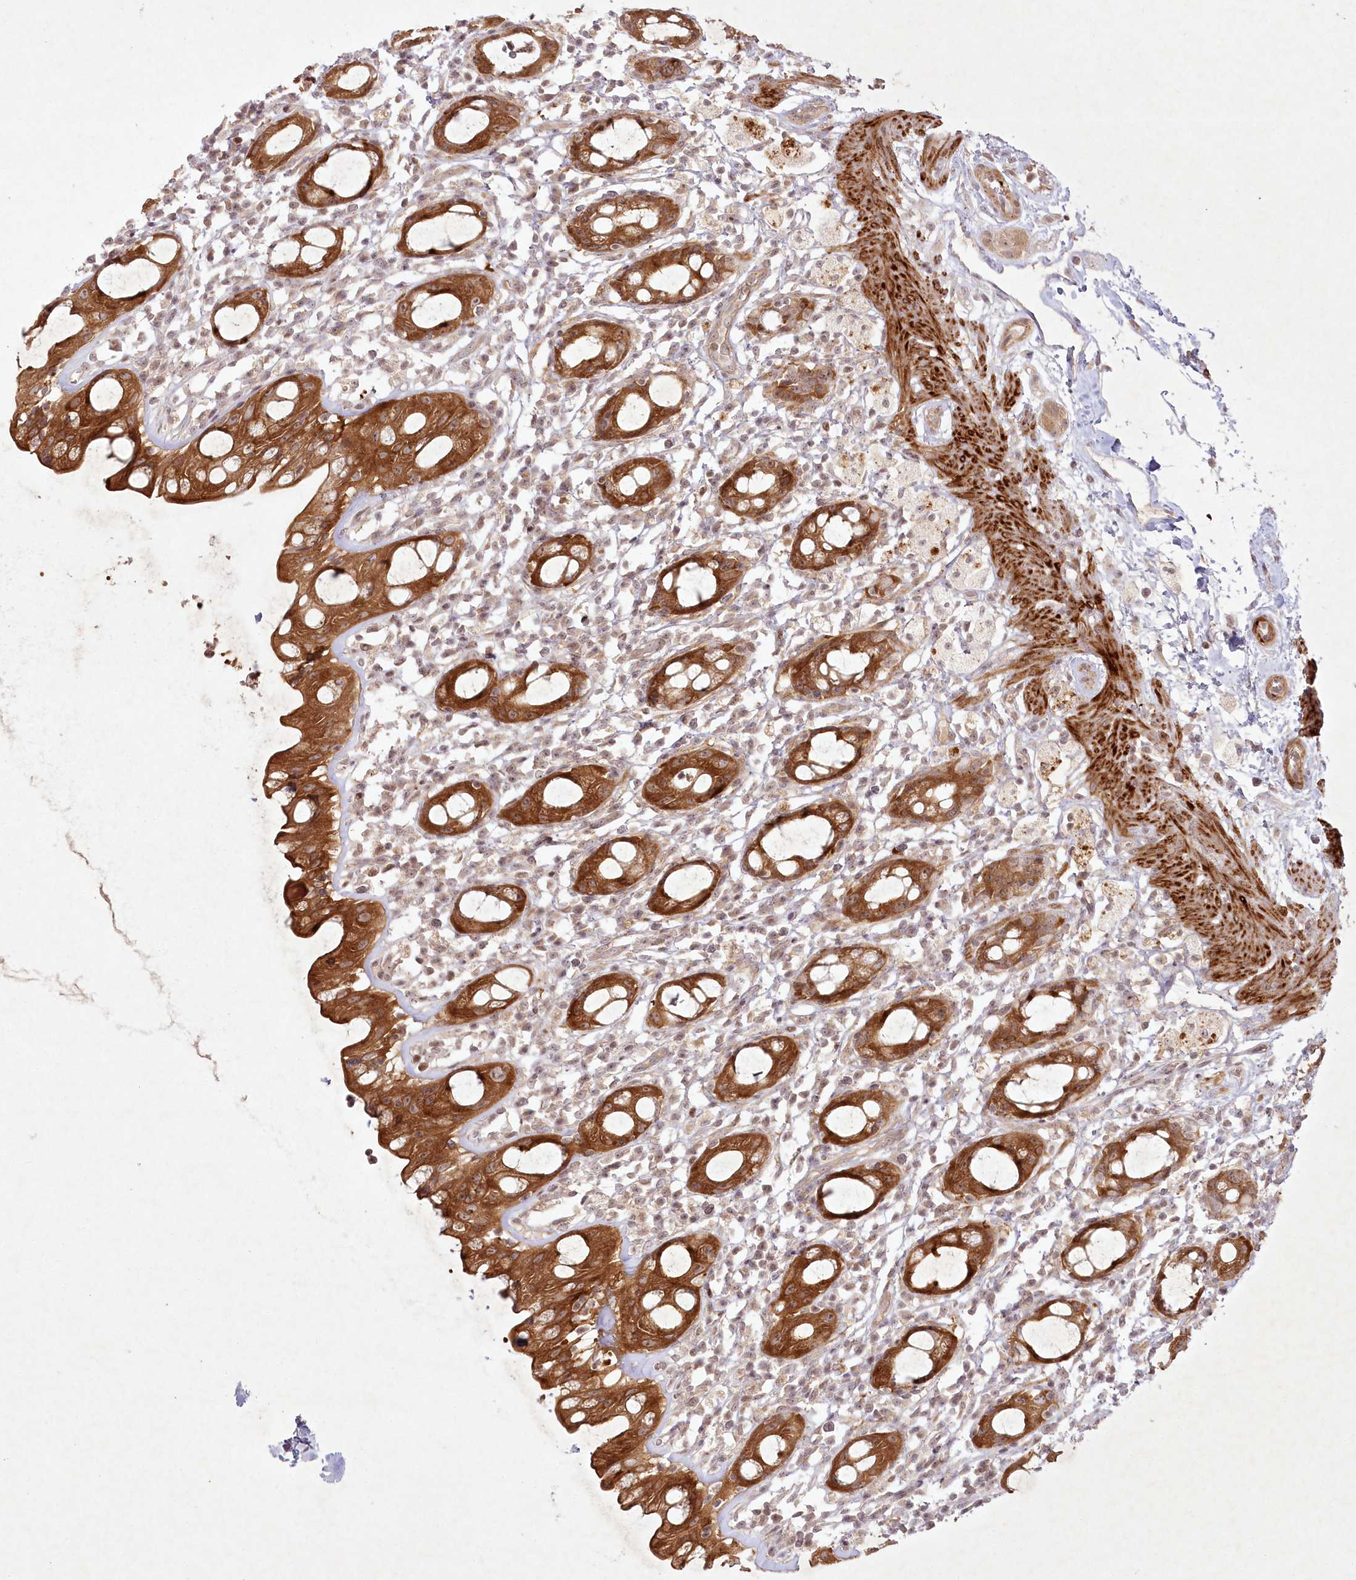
{"staining": {"intensity": "strong", "quantity": ">75%", "location": "cytoplasmic/membranous"}, "tissue": "rectum", "cell_type": "Glandular cells", "image_type": "normal", "snomed": [{"axis": "morphology", "description": "Normal tissue, NOS"}, {"axis": "topography", "description": "Rectum"}], "caption": "The photomicrograph shows immunohistochemical staining of benign rectum. There is strong cytoplasmic/membranous positivity is seen in about >75% of glandular cells.", "gene": "SH2D3A", "patient": {"sex": "male", "age": 44}}